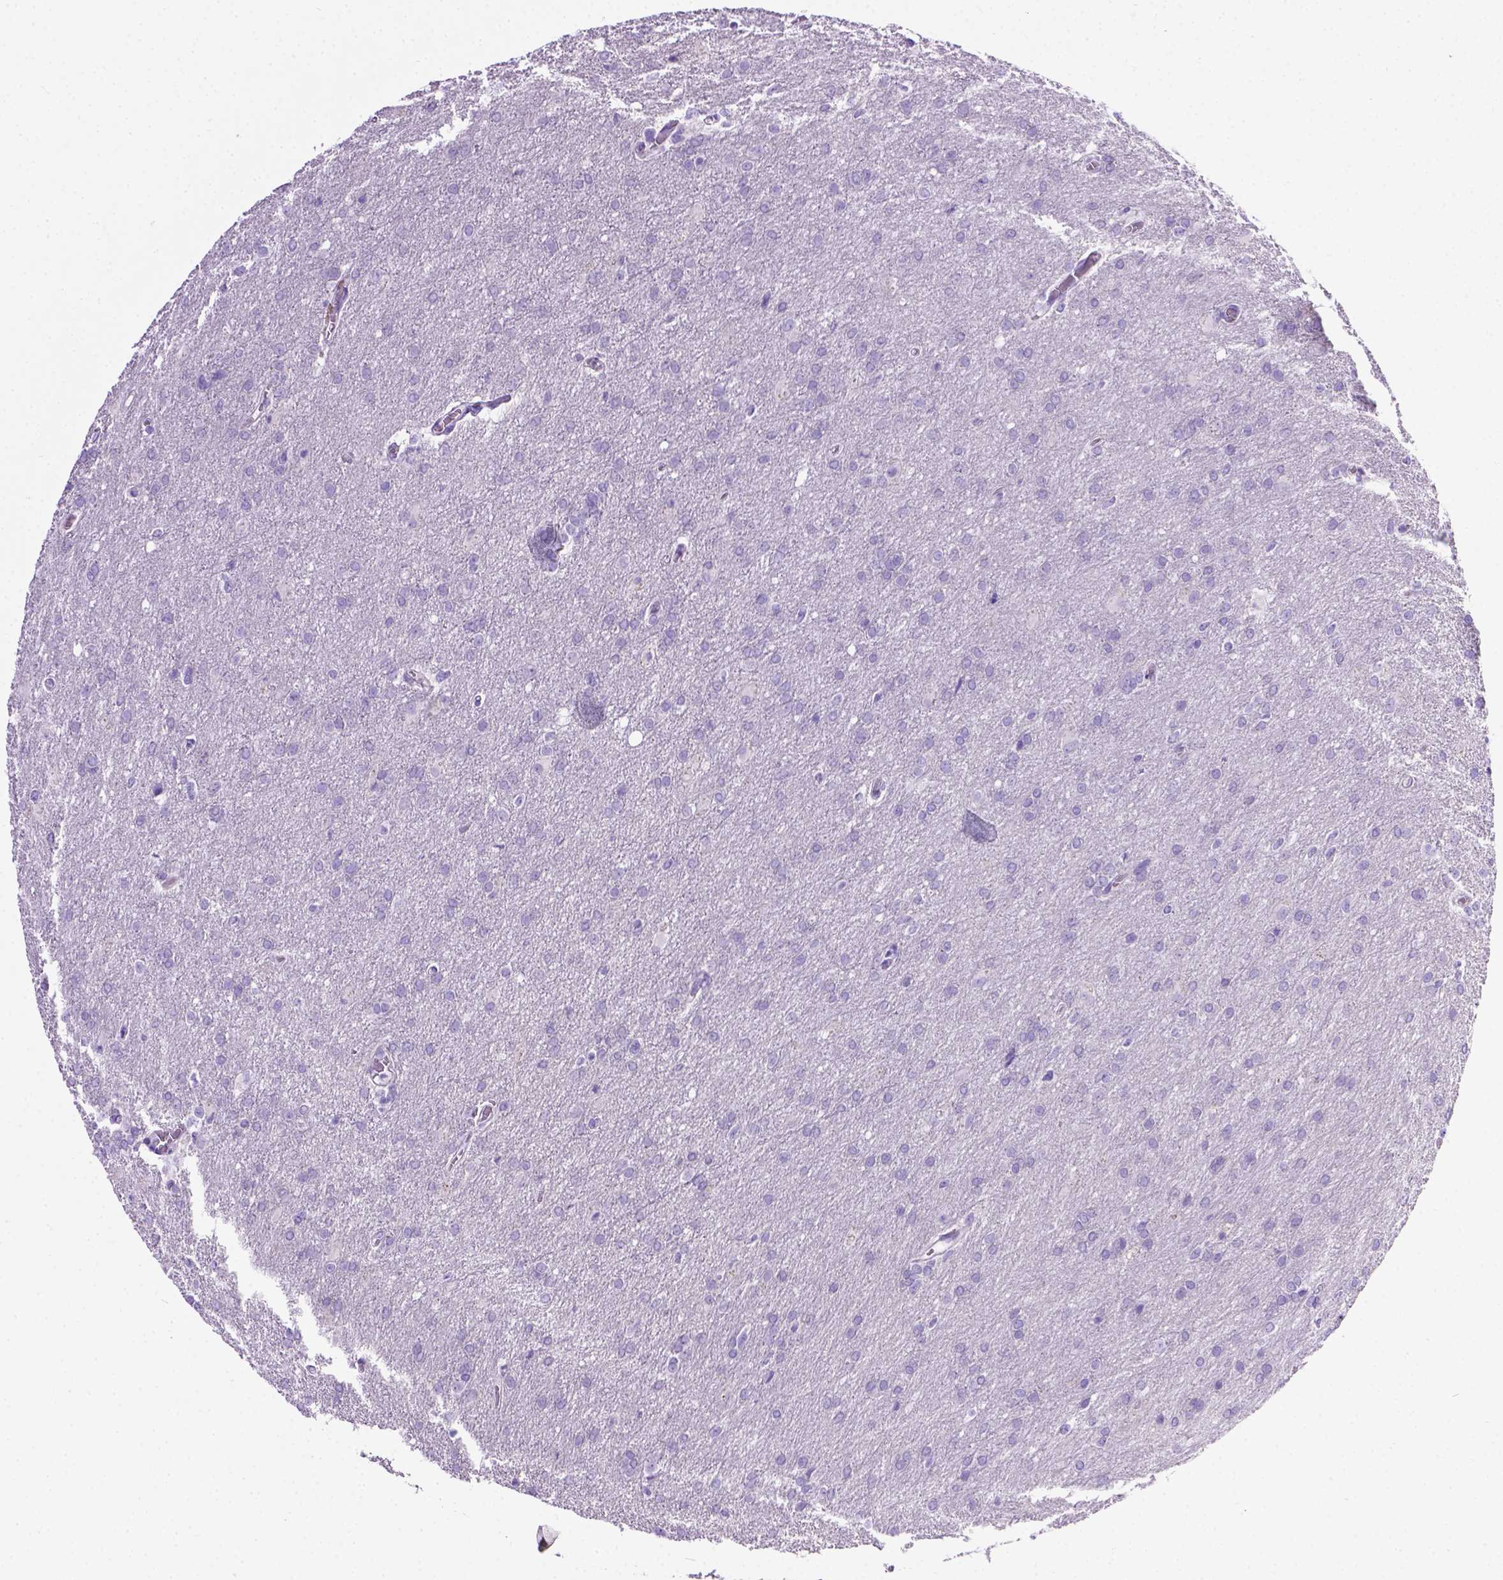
{"staining": {"intensity": "negative", "quantity": "none", "location": "none"}, "tissue": "glioma", "cell_type": "Tumor cells", "image_type": "cancer", "snomed": [{"axis": "morphology", "description": "Glioma, malignant, High grade"}, {"axis": "topography", "description": "Brain"}], "caption": "The photomicrograph exhibits no significant positivity in tumor cells of high-grade glioma (malignant). The staining was performed using DAB (3,3'-diaminobenzidine) to visualize the protein expression in brown, while the nuclei were stained in blue with hematoxylin (Magnification: 20x).", "gene": "LELP1", "patient": {"sex": "male", "age": 68}}